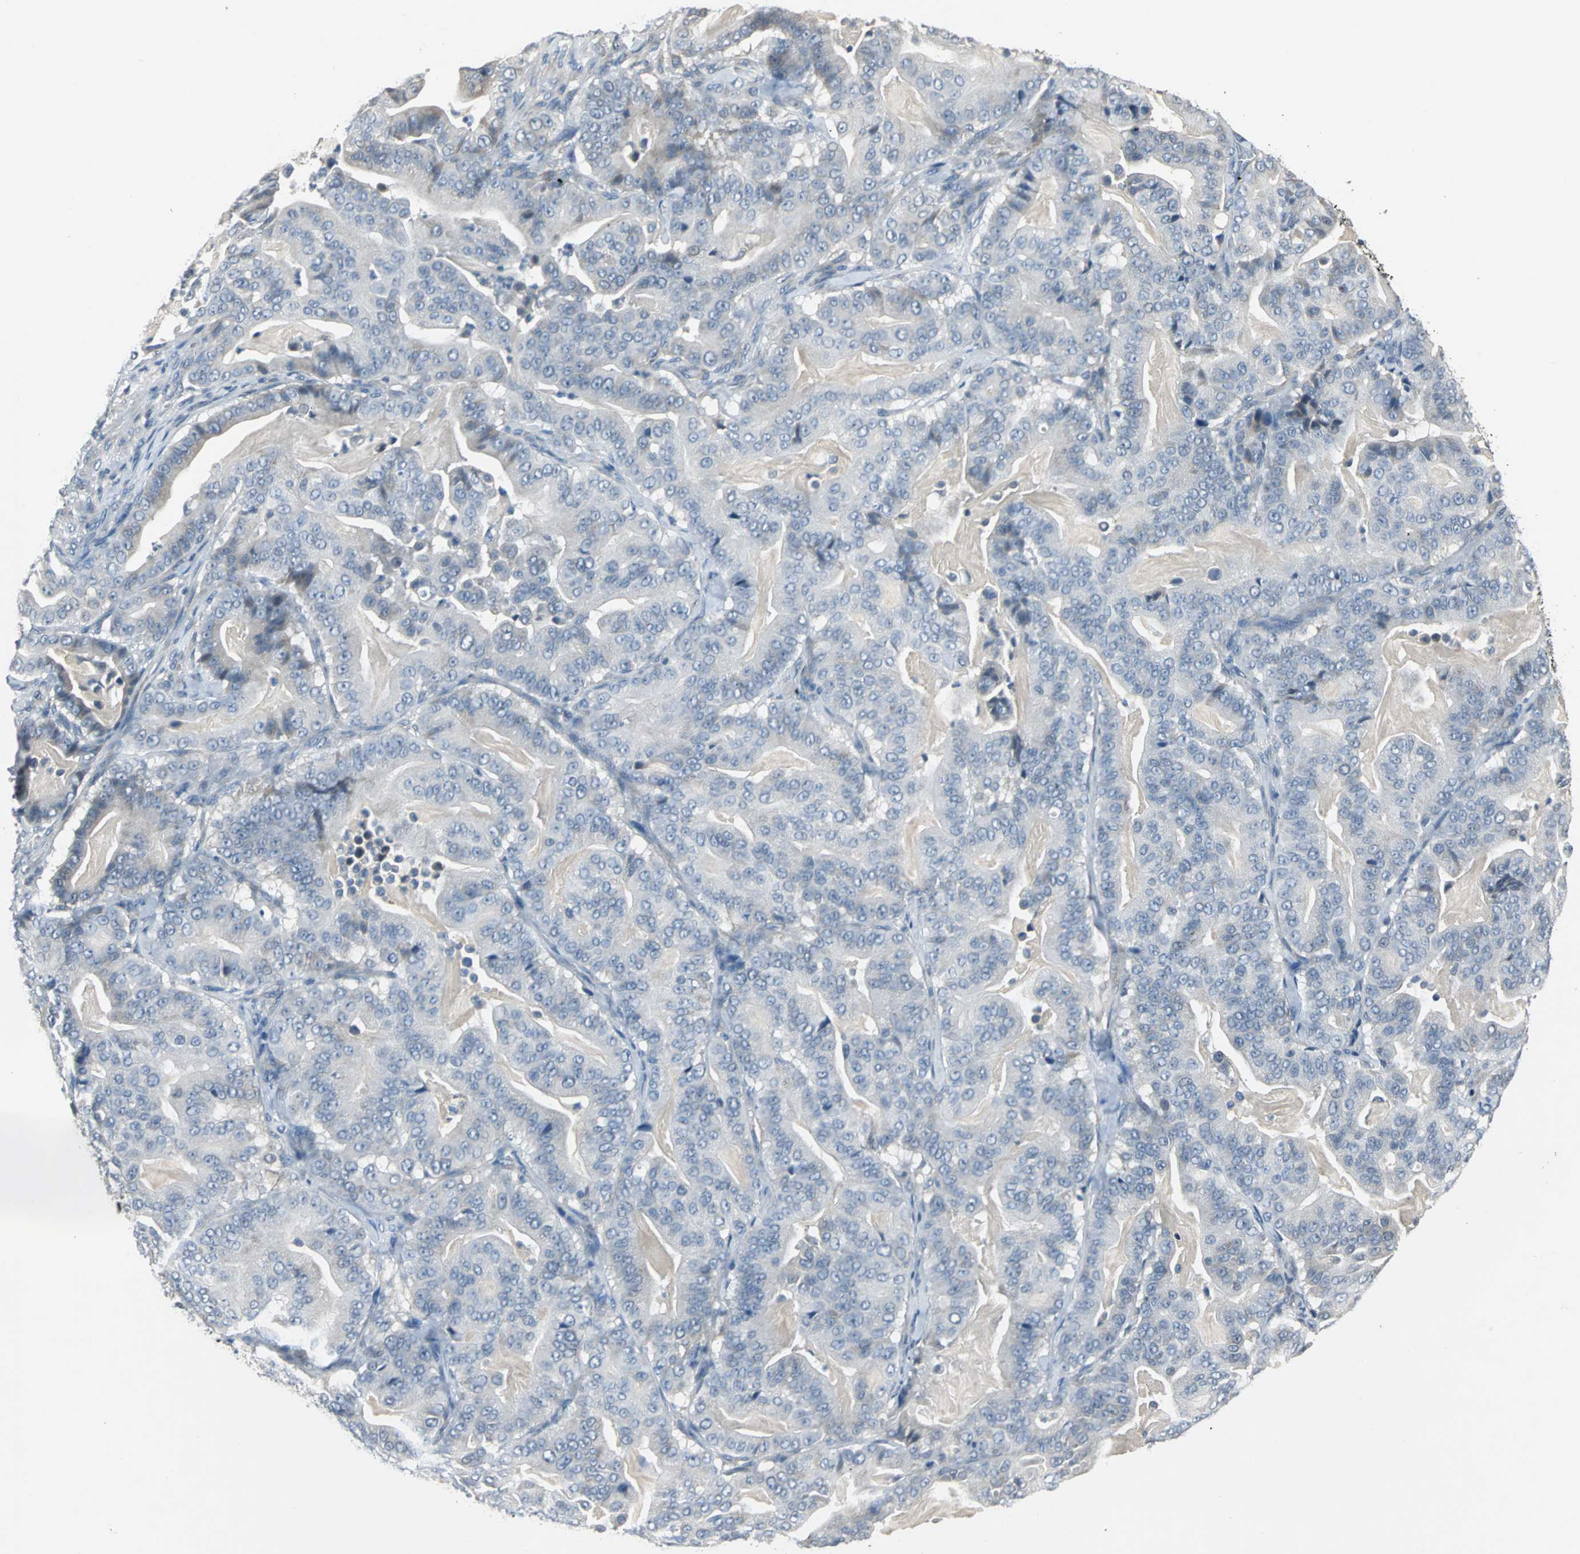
{"staining": {"intensity": "weak", "quantity": "<25%", "location": "cytoplasmic/membranous"}, "tissue": "pancreatic cancer", "cell_type": "Tumor cells", "image_type": "cancer", "snomed": [{"axis": "morphology", "description": "Adenocarcinoma, NOS"}, {"axis": "topography", "description": "Pancreas"}], "caption": "Immunohistochemistry (IHC) photomicrograph of human pancreatic cancer (adenocarcinoma) stained for a protein (brown), which shows no expression in tumor cells.", "gene": "JADE3", "patient": {"sex": "male", "age": 63}}